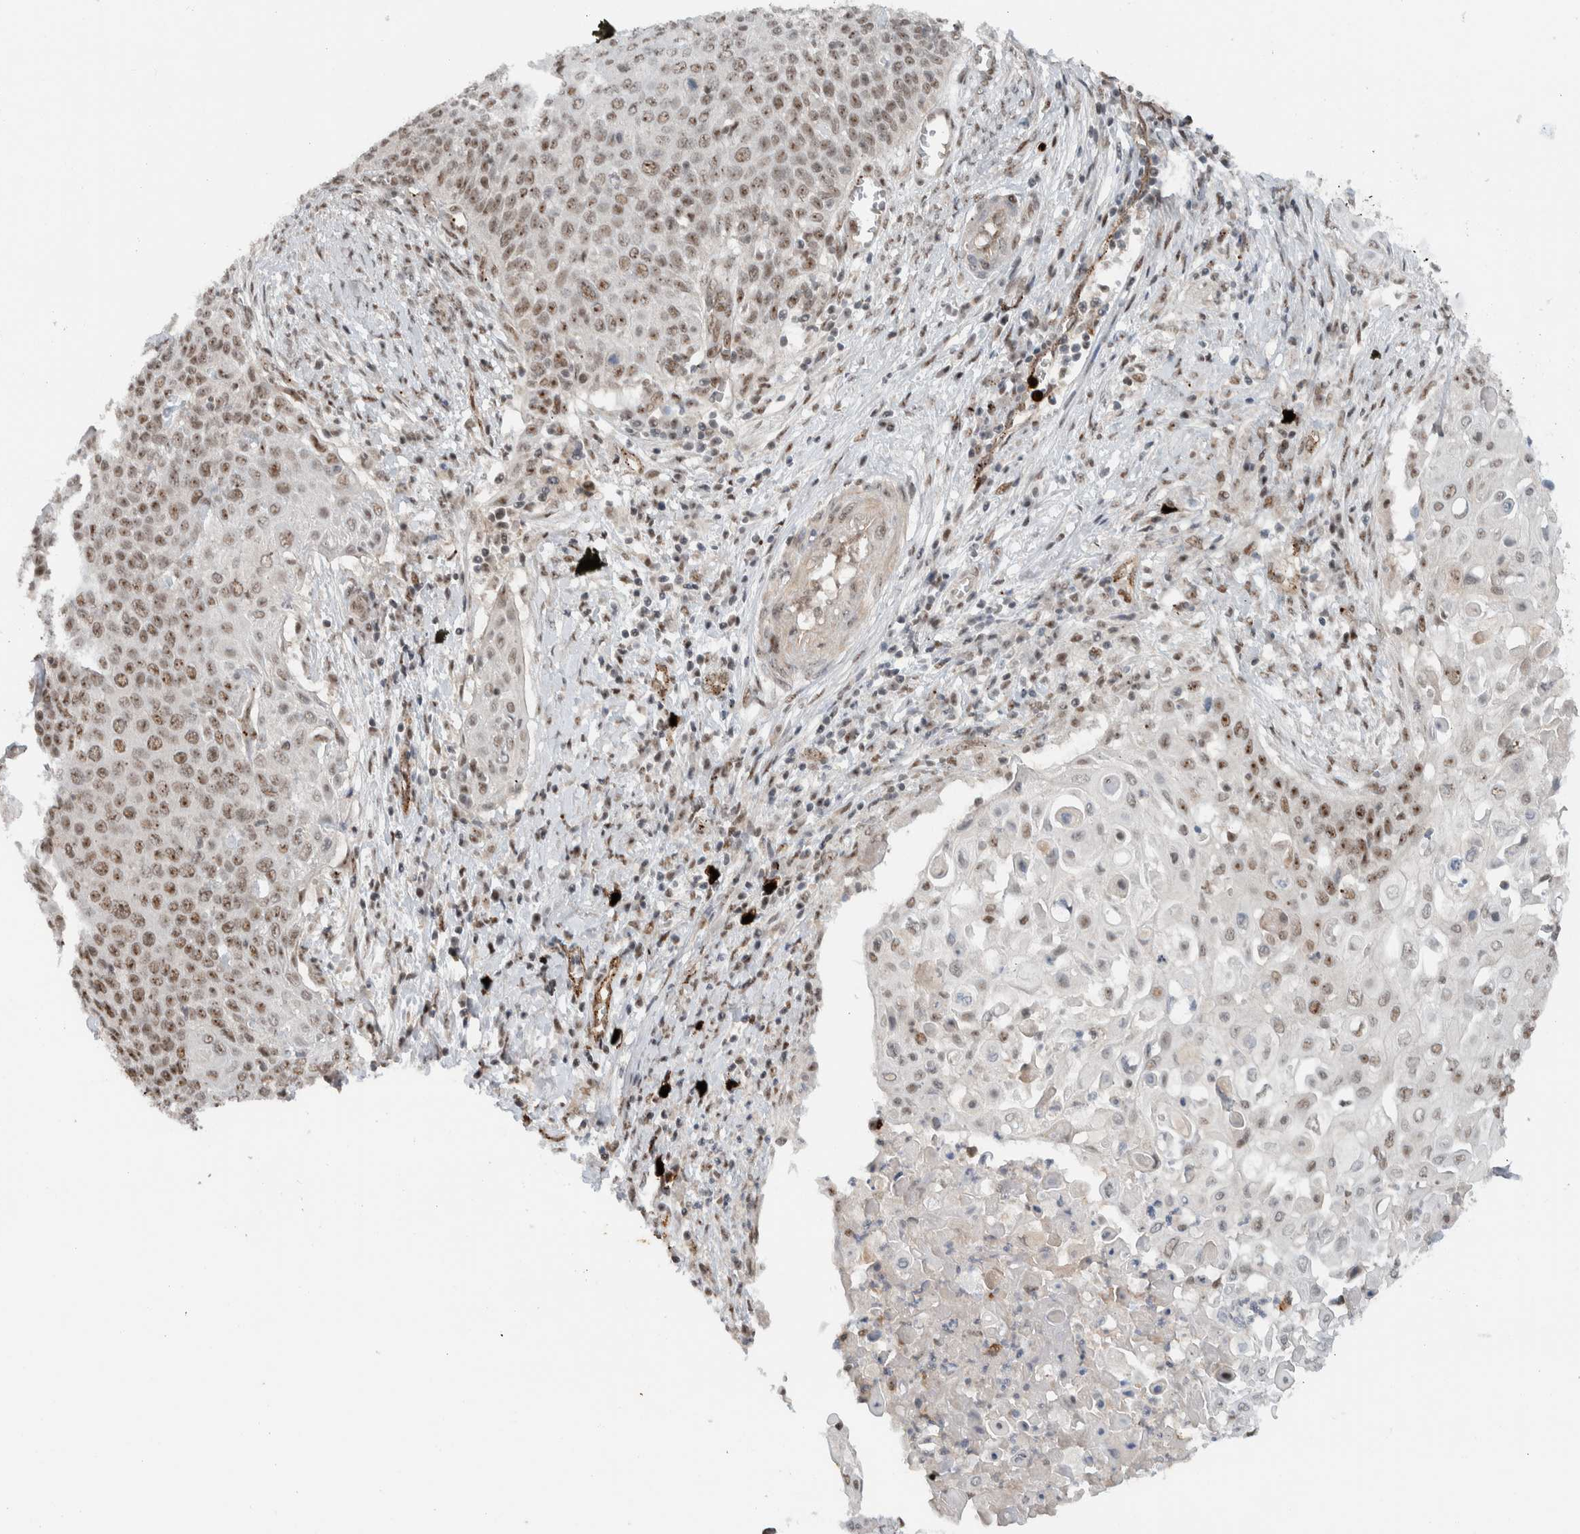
{"staining": {"intensity": "moderate", "quantity": ">75%", "location": "nuclear"}, "tissue": "cervical cancer", "cell_type": "Tumor cells", "image_type": "cancer", "snomed": [{"axis": "morphology", "description": "Squamous cell carcinoma, NOS"}, {"axis": "topography", "description": "Cervix"}], "caption": "Cervical cancer (squamous cell carcinoma) stained for a protein reveals moderate nuclear positivity in tumor cells.", "gene": "ZFP91", "patient": {"sex": "female", "age": 39}}